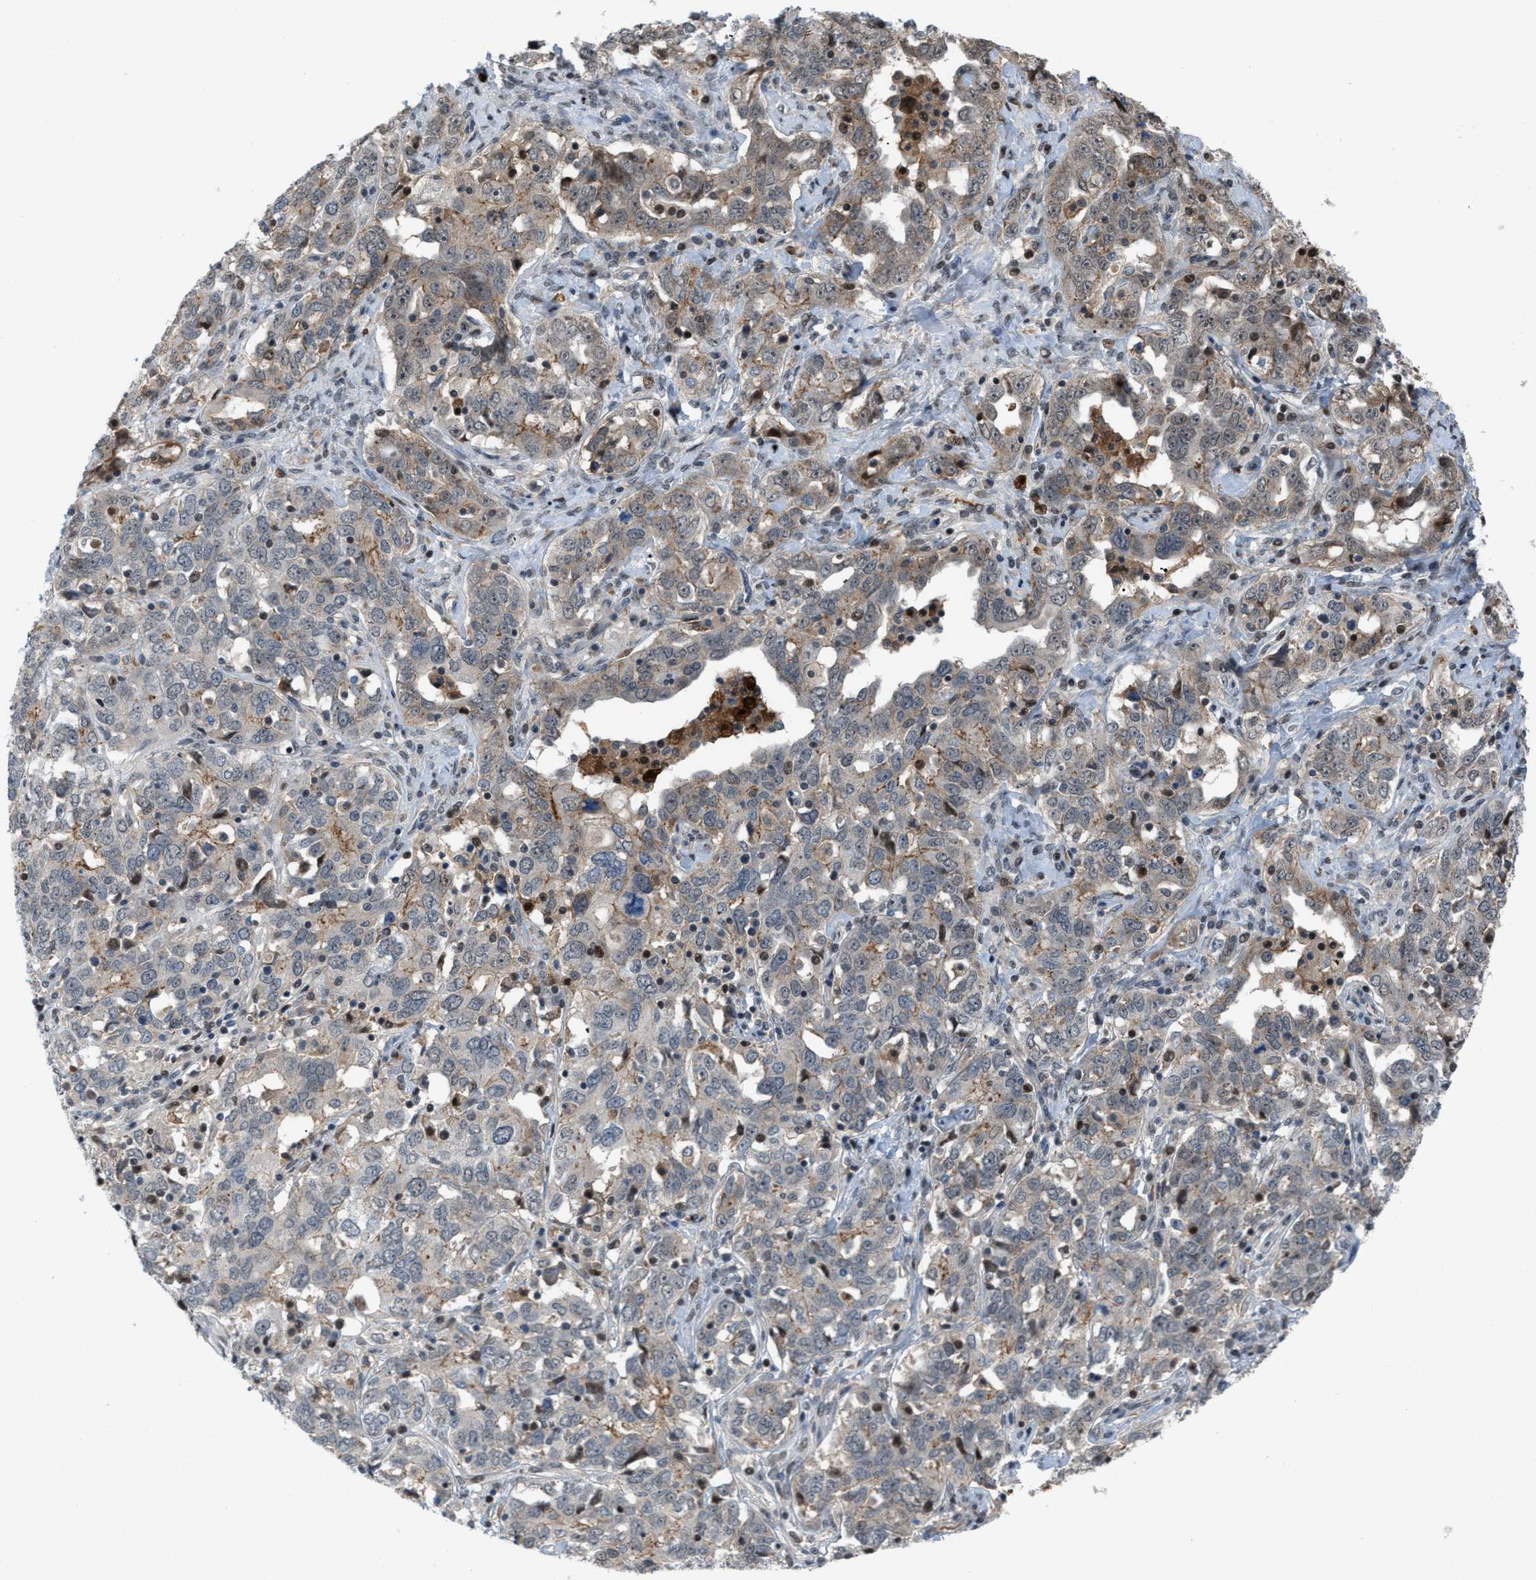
{"staining": {"intensity": "weak", "quantity": "25%-75%", "location": "cytoplasmic/membranous"}, "tissue": "ovarian cancer", "cell_type": "Tumor cells", "image_type": "cancer", "snomed": [{"axis": "morphology", "description": "Carcinoma, endometroid"}, {"axis": "topography", "description": "Ovary"}], "caption": "Approximately 25%-75% of tumor cells in ovarian cancer display weak cytoplasmic/membranous protein expression as visualized by brown immunohistochemical staining.", "gene": "RFFL", "patient": {"sex": "female", "age": 62}}